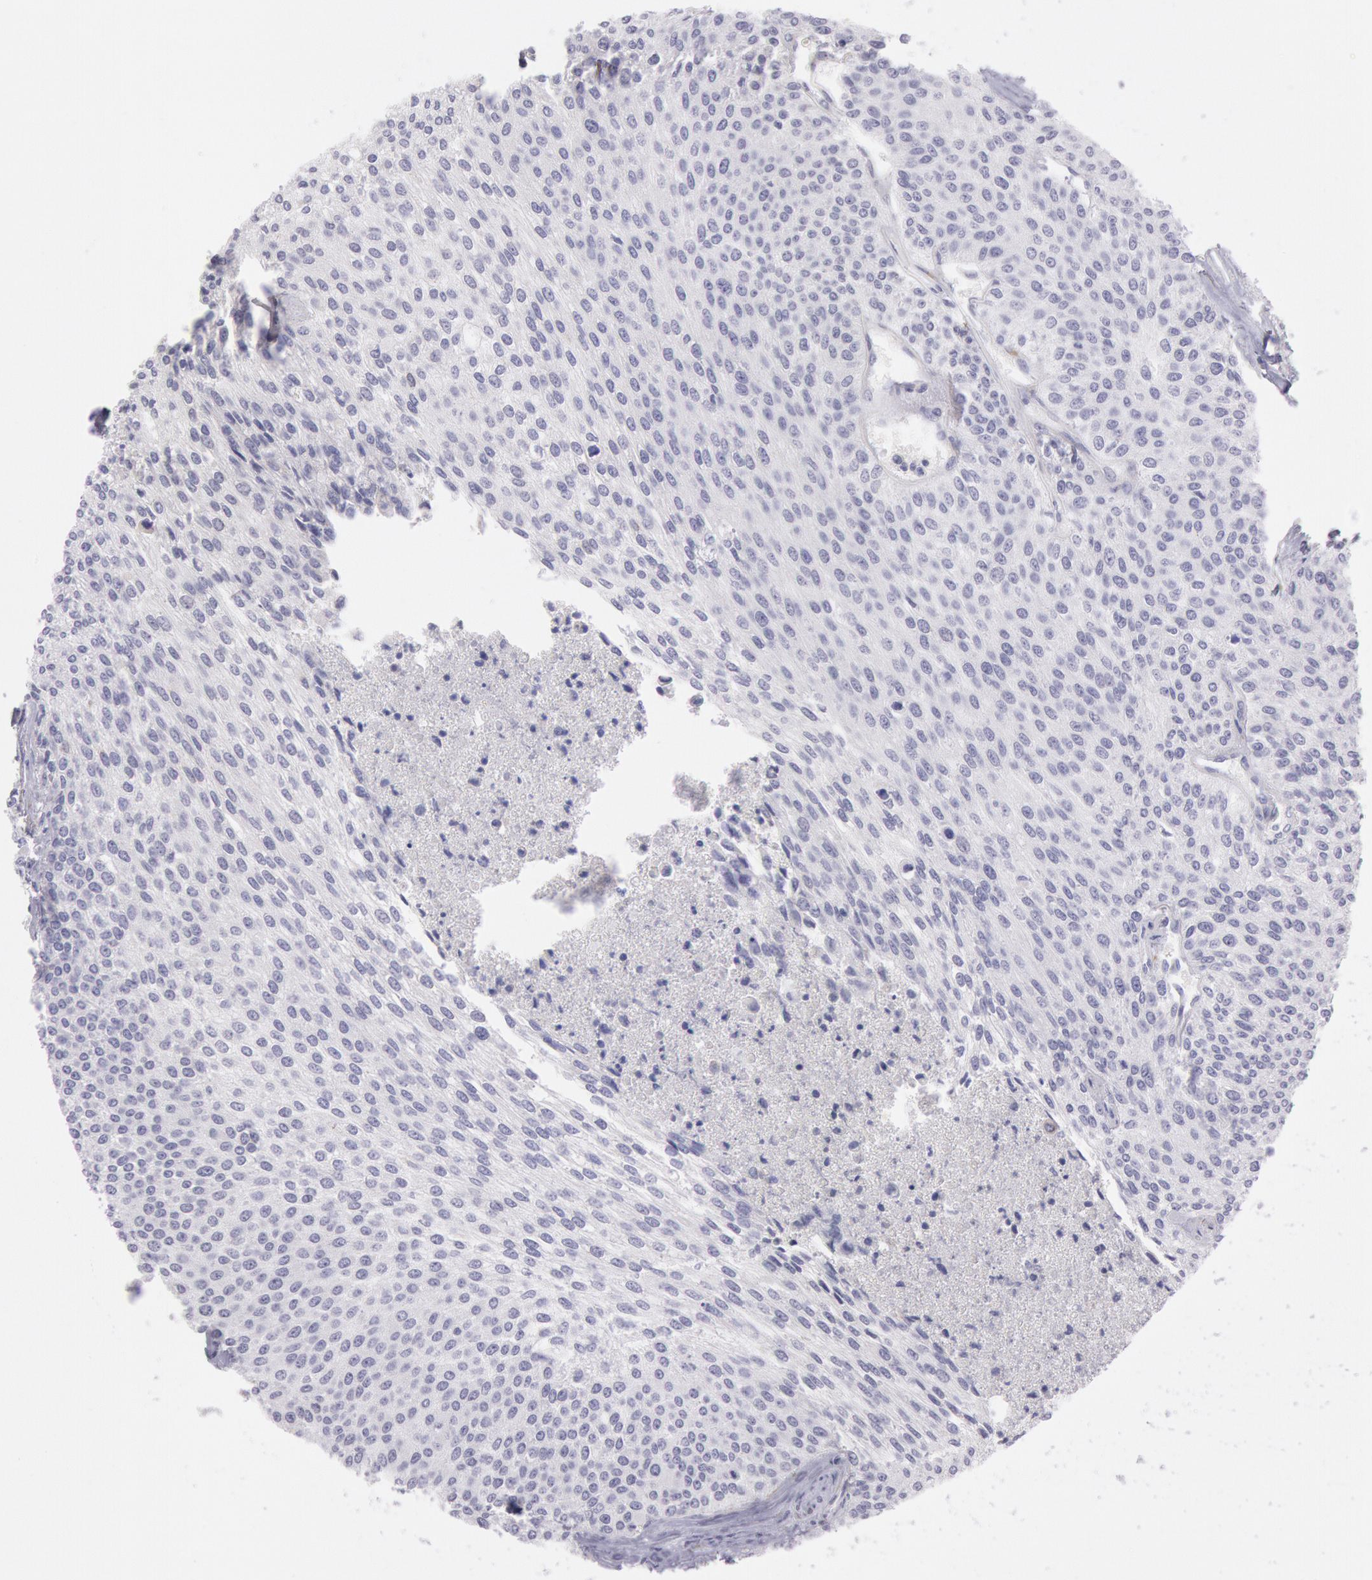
{"staining": {"intensity": "negative", "quantity": "none", "location": "none"}, "tissue": "urothelial cancer", "cell_type": "Tumor cells", "image_type": "cancer", "snomed": [{"axis": "morphology", "description": "Urothelial carcinoma, Low grade"}, {"axis": "topography", "description": "Urinary bladder"}], "caption": "DAB (3,3'-diaminobenzidine) immunohistochemical staining of low-grade urothelial carcinoma reveals no significant positivity in tumor cells. (DAB (3,3'-diaminobenzidine) immunohistochemistry visualized using brightfield microscopy, high magnification).", "gene": "CIDEB", "patient": {"sex": "female", "age": 73}}